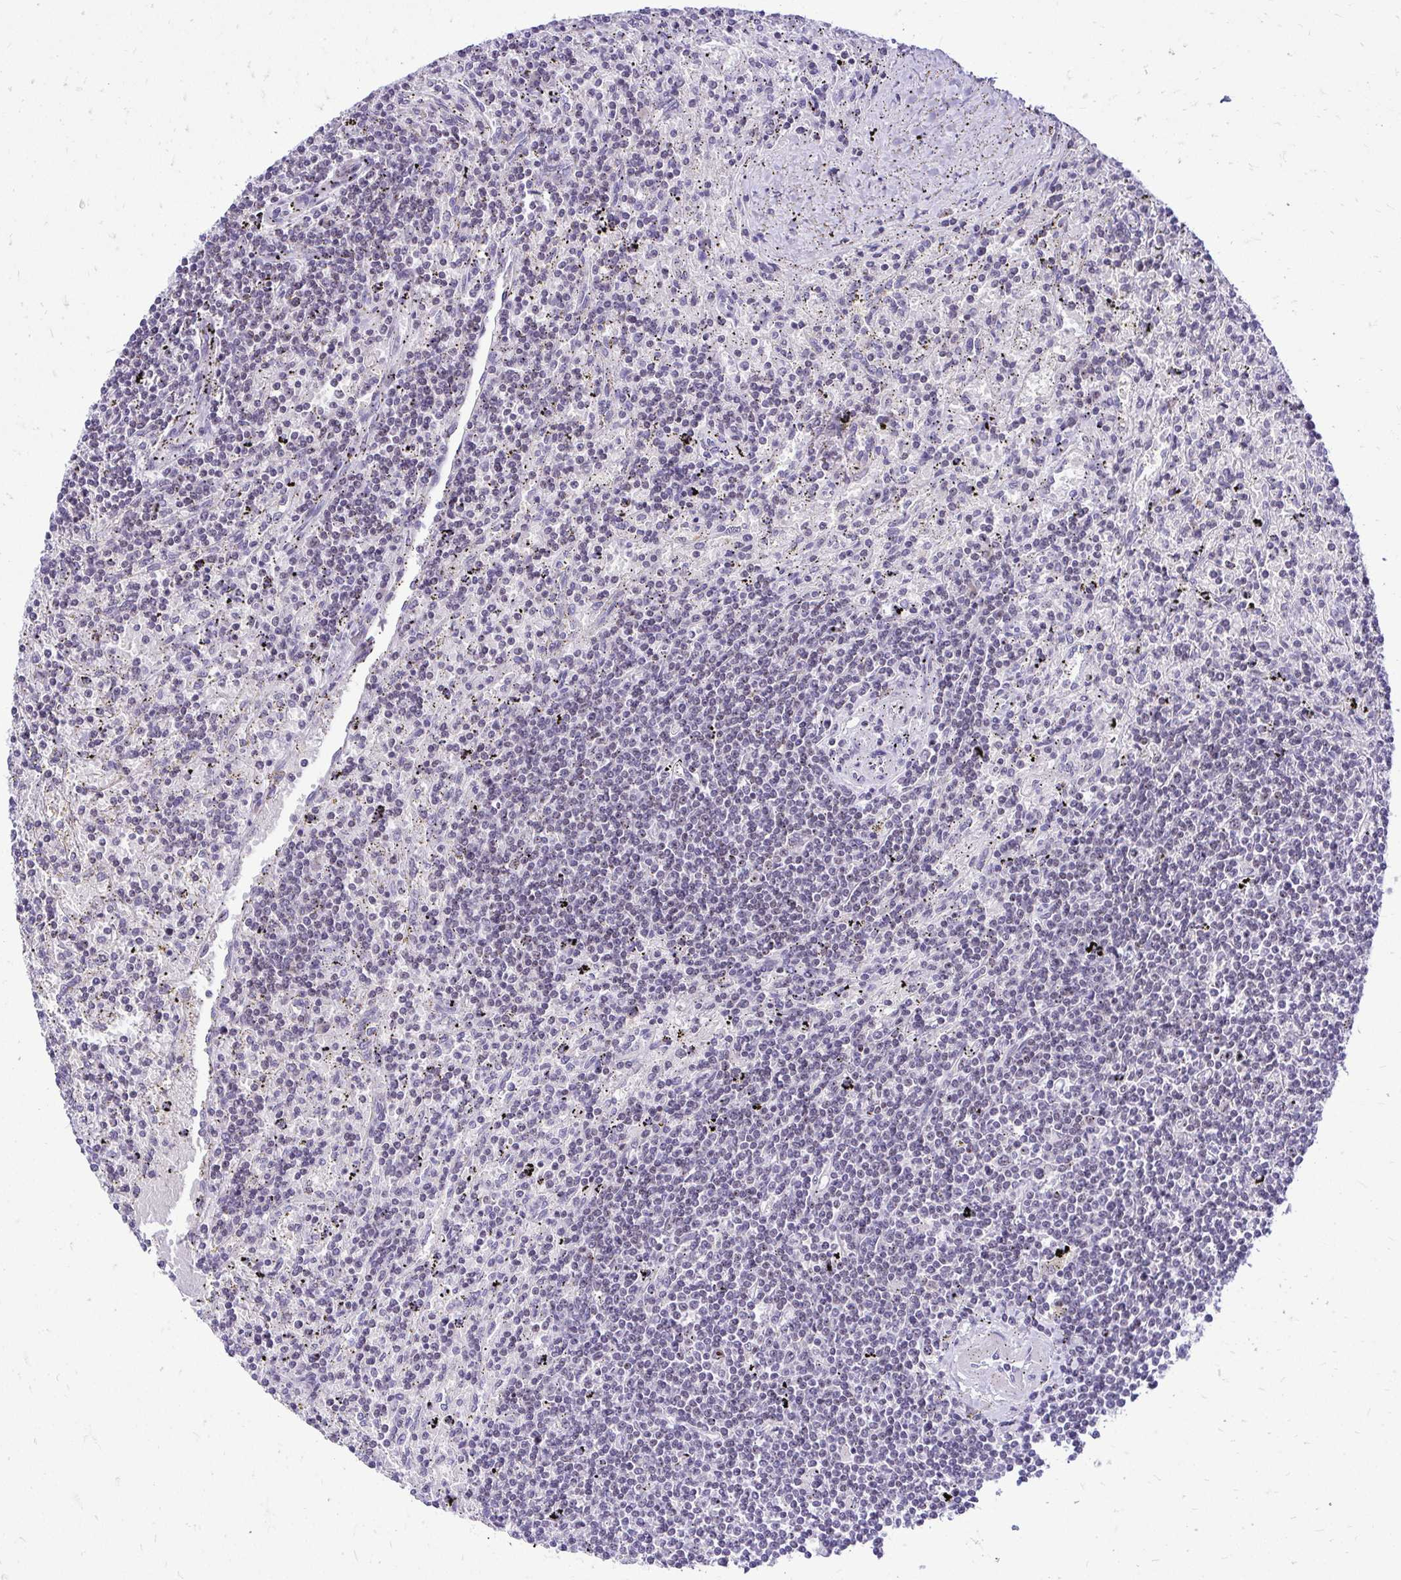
{"staining": {"intensity": "negative", "quantity": "none", "location": "none"}, "tissue": "lymphoma", "cell_type": "Tumor cells", "image_type": "cancer", "snomed": [{"axis": "morphology", "description": "Malignant lymphoma, non-Hodgkin's type, Low grade"}, {"axis": "topography", "description": "Spleen"}], "caption": "Photomicrograph shows no protein staining in tumor cells of lymphoma tissue.", "gene": "NIFK", "patient": {"sex": "male", "age": 76}}